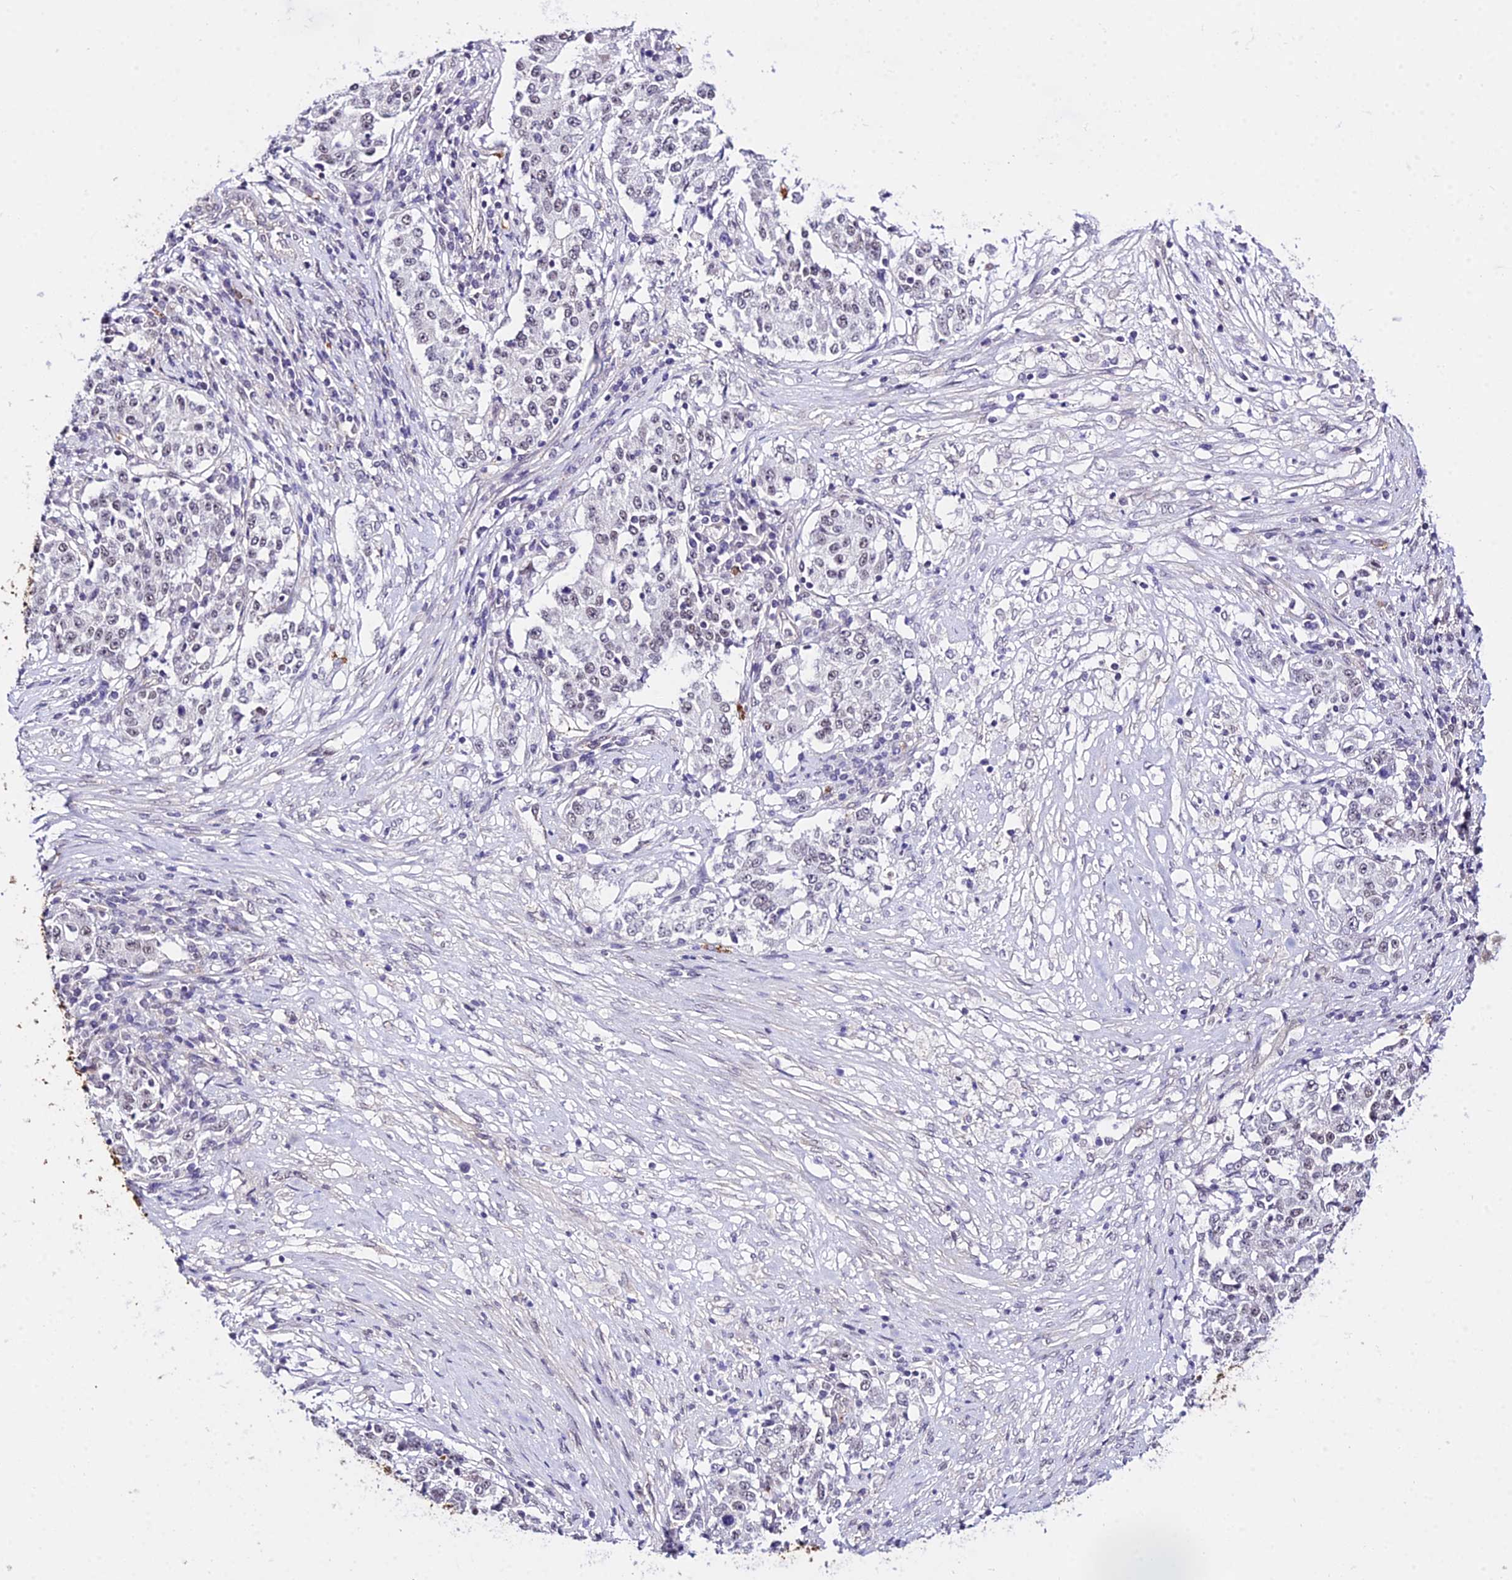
{"staining": {"intensity": "negative", "quantity": "none", "location": "none"}, "tissue": "stomach cancer", "cell_type": "Tumor cells", "image_type": "cancer", "snomed": [{"axis": "morphology", "description": "Adenocarcinoma, NOS"}, {"axis": "topography", "description": "Stomach"}], "caption": "Human adenocarcinoma (stomach) stained for a protein using immunohistochemistry (IHC) exhibits no staining in tumor cells.", "gene": "POLR2I", "patient": {"sex": "male", "age": 59}}